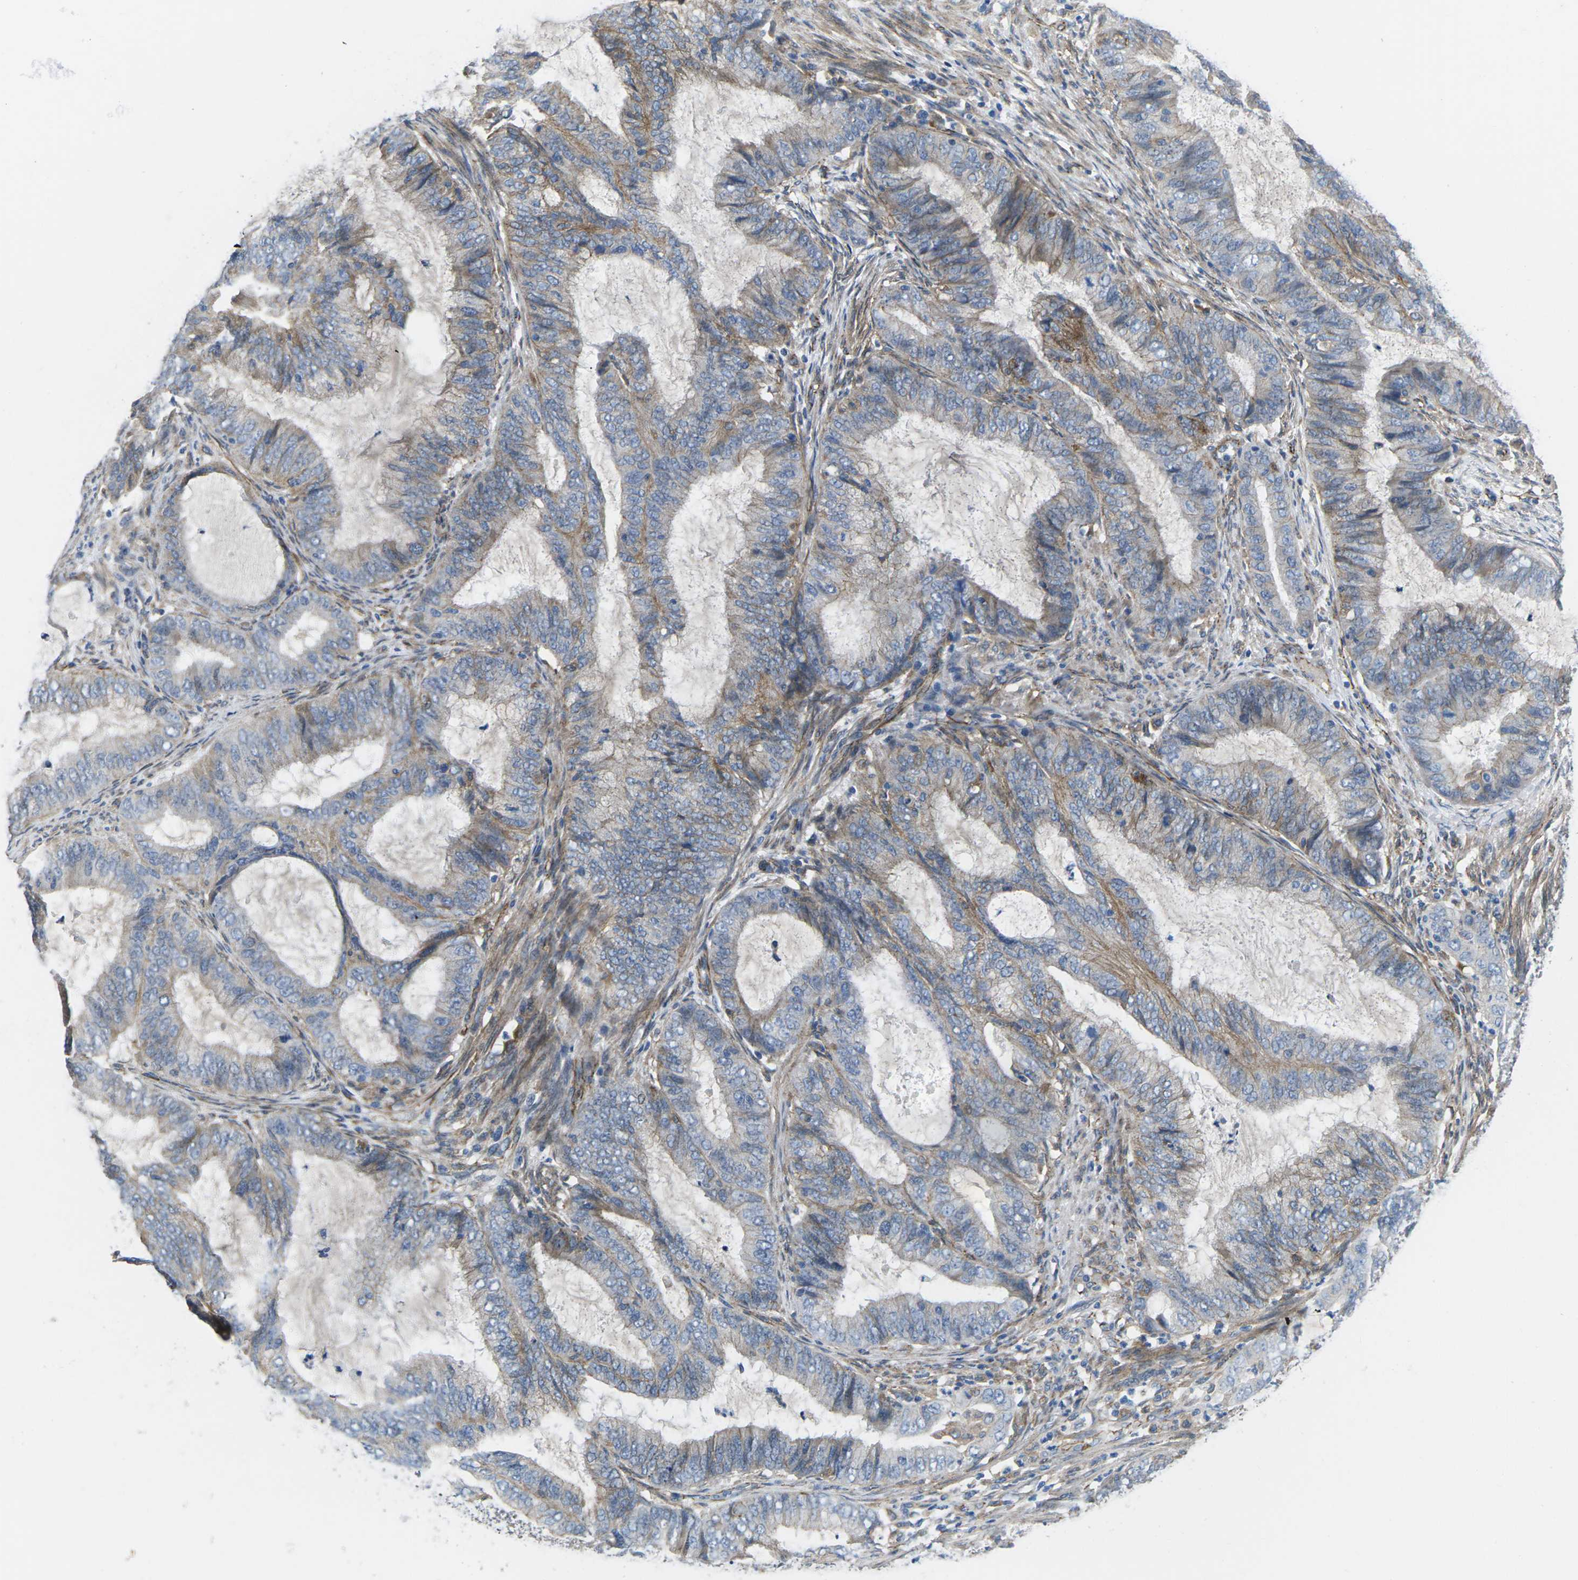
{"staining": {"intensity": "moderate", "quantity": "<25%", "location": "cytoplasmic/membranous"}, "tissue": "endometrial cancer", "cell_type": "Tumor cells", "image_type": "cancer", "snomed": [{"axis": "morphology", "description": "Adenocarcinoma, NOS"}, {"axis": "topography", "description": "Endometrium"}], "caption": "Moderate cytoplasmic/membranous positivity is present in about <25% of tumor cells in endometrial cancer (adenocarcinoma). Ihc stains the protein of interest in brown and the nuclei are stained blue.", "gene": "CTNND1", "patient": {"sex": "female", "age": 70}}